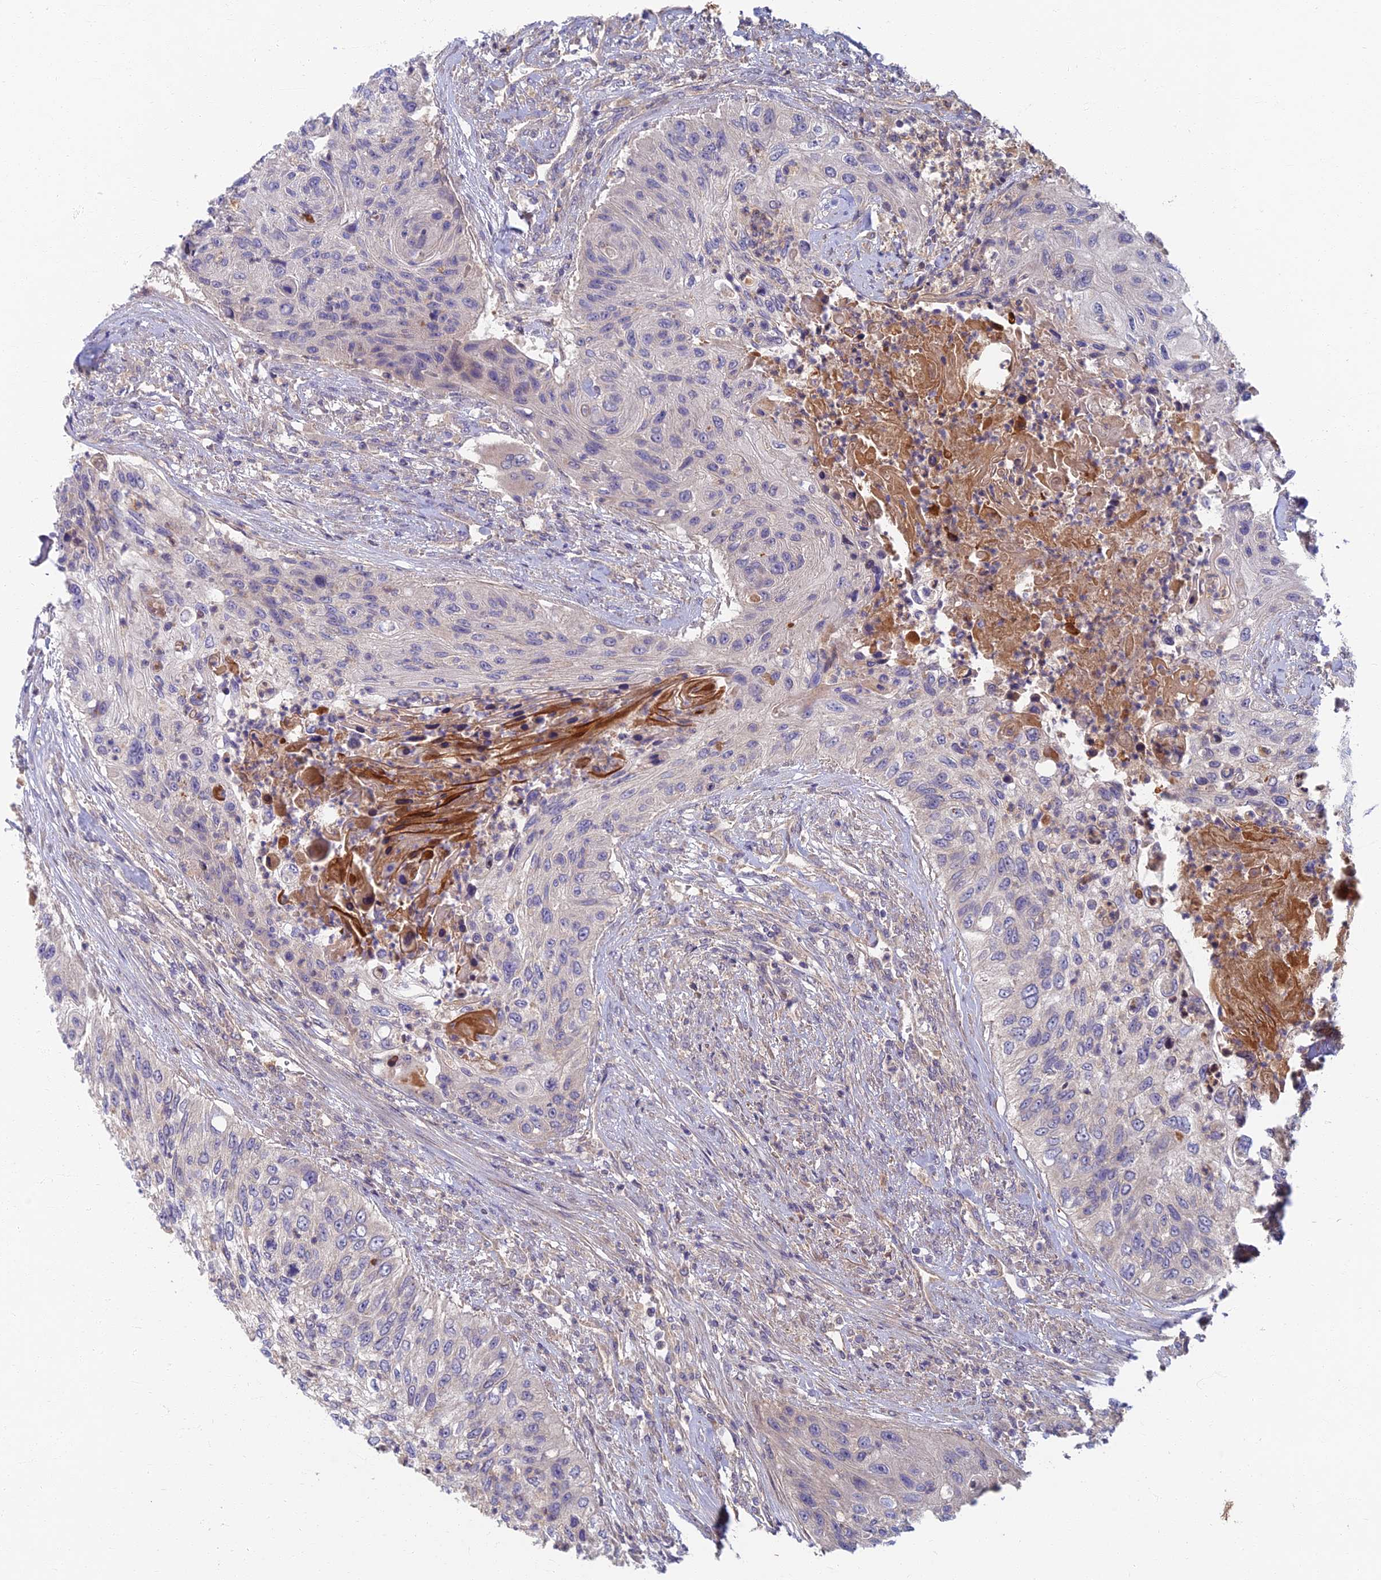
{"staining": {"intensity": "negative", "quantity": "none", "location": "none"}, "tissue": "urothelial cancer", "cell_type": "Tumor cells", "image_type": "cancer", "snomed": [{"axis": "morphology", "description": "Urothelial carcinoma, High grade"}, {"axis": "topography", "description": "Urinary bladder"}], "caption": "Immunohistochemical staining of human urothelial cancer demonstrates no significant expression in tumor cells. Brightfield microscopy of immunohistochemistry (IHC) stained with DAB (3,3'-diaminobenzidine) (brown) and hematoxylin (blue), captured at high magnification.", "gene": "SOGA1", "patient": {"sex": "female", "age": 60}}